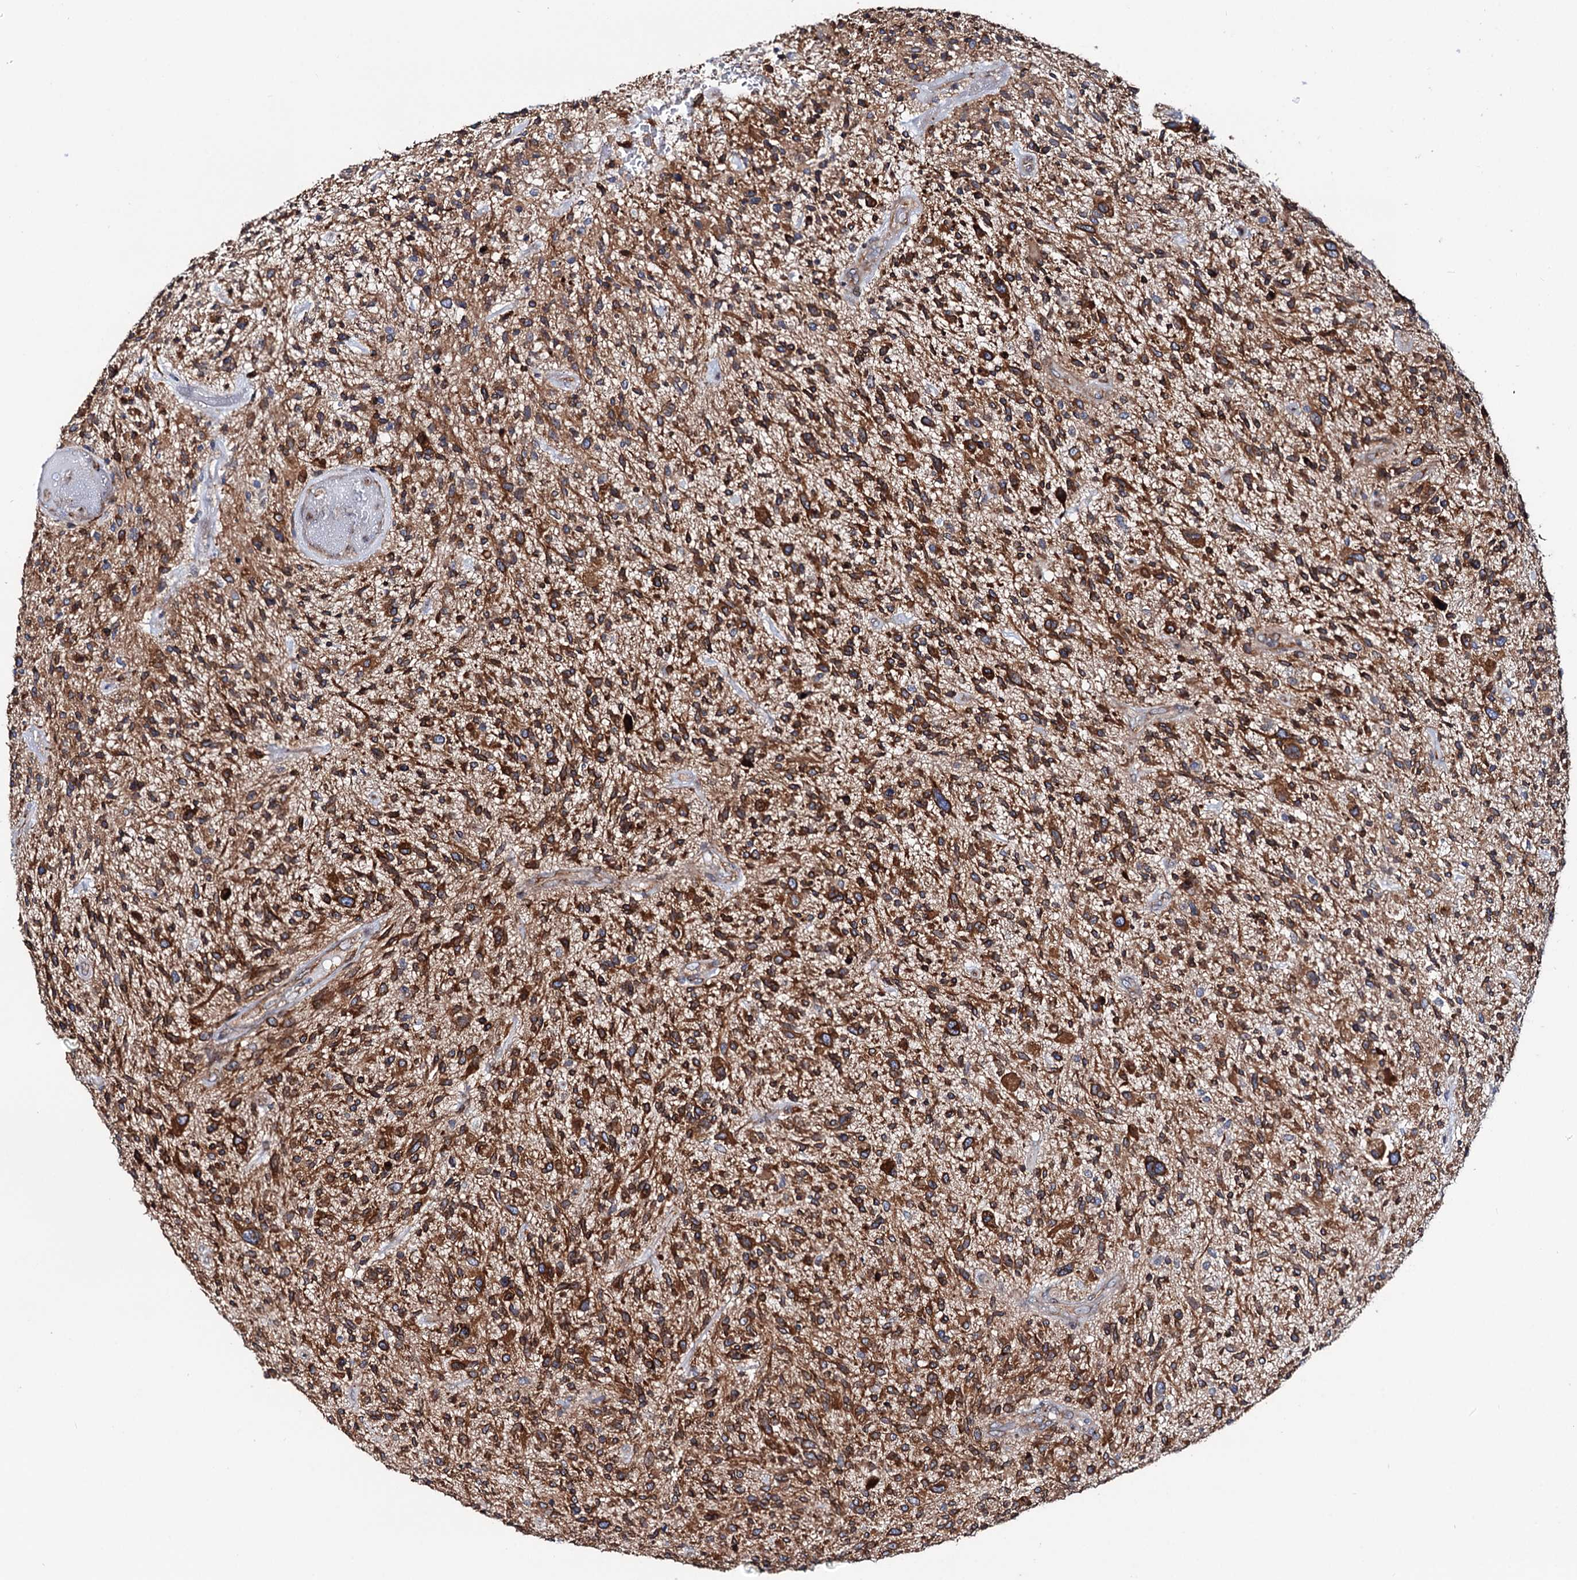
{"staining": {"intensity": "strong", "quantity": ">75%", "location": "cytoplasmic/membranous"}, "tissue": "glioma", "cell_type": "Tumor cells", "image_type": "cancer", "snomed": [{"axis": "morphology", "description": "Glioma, malignant, High grade"}, {"axis": "topography", "description": "Brain"}], "caption": "This is a histology image of immunohistochemistry staining of malignant high-grade glioma, which shows strong staining in the cytoplasmic/membranous of tumor cells.", "gene": "PTDSS2", "patient": {"sex": "male", "age": 47}}